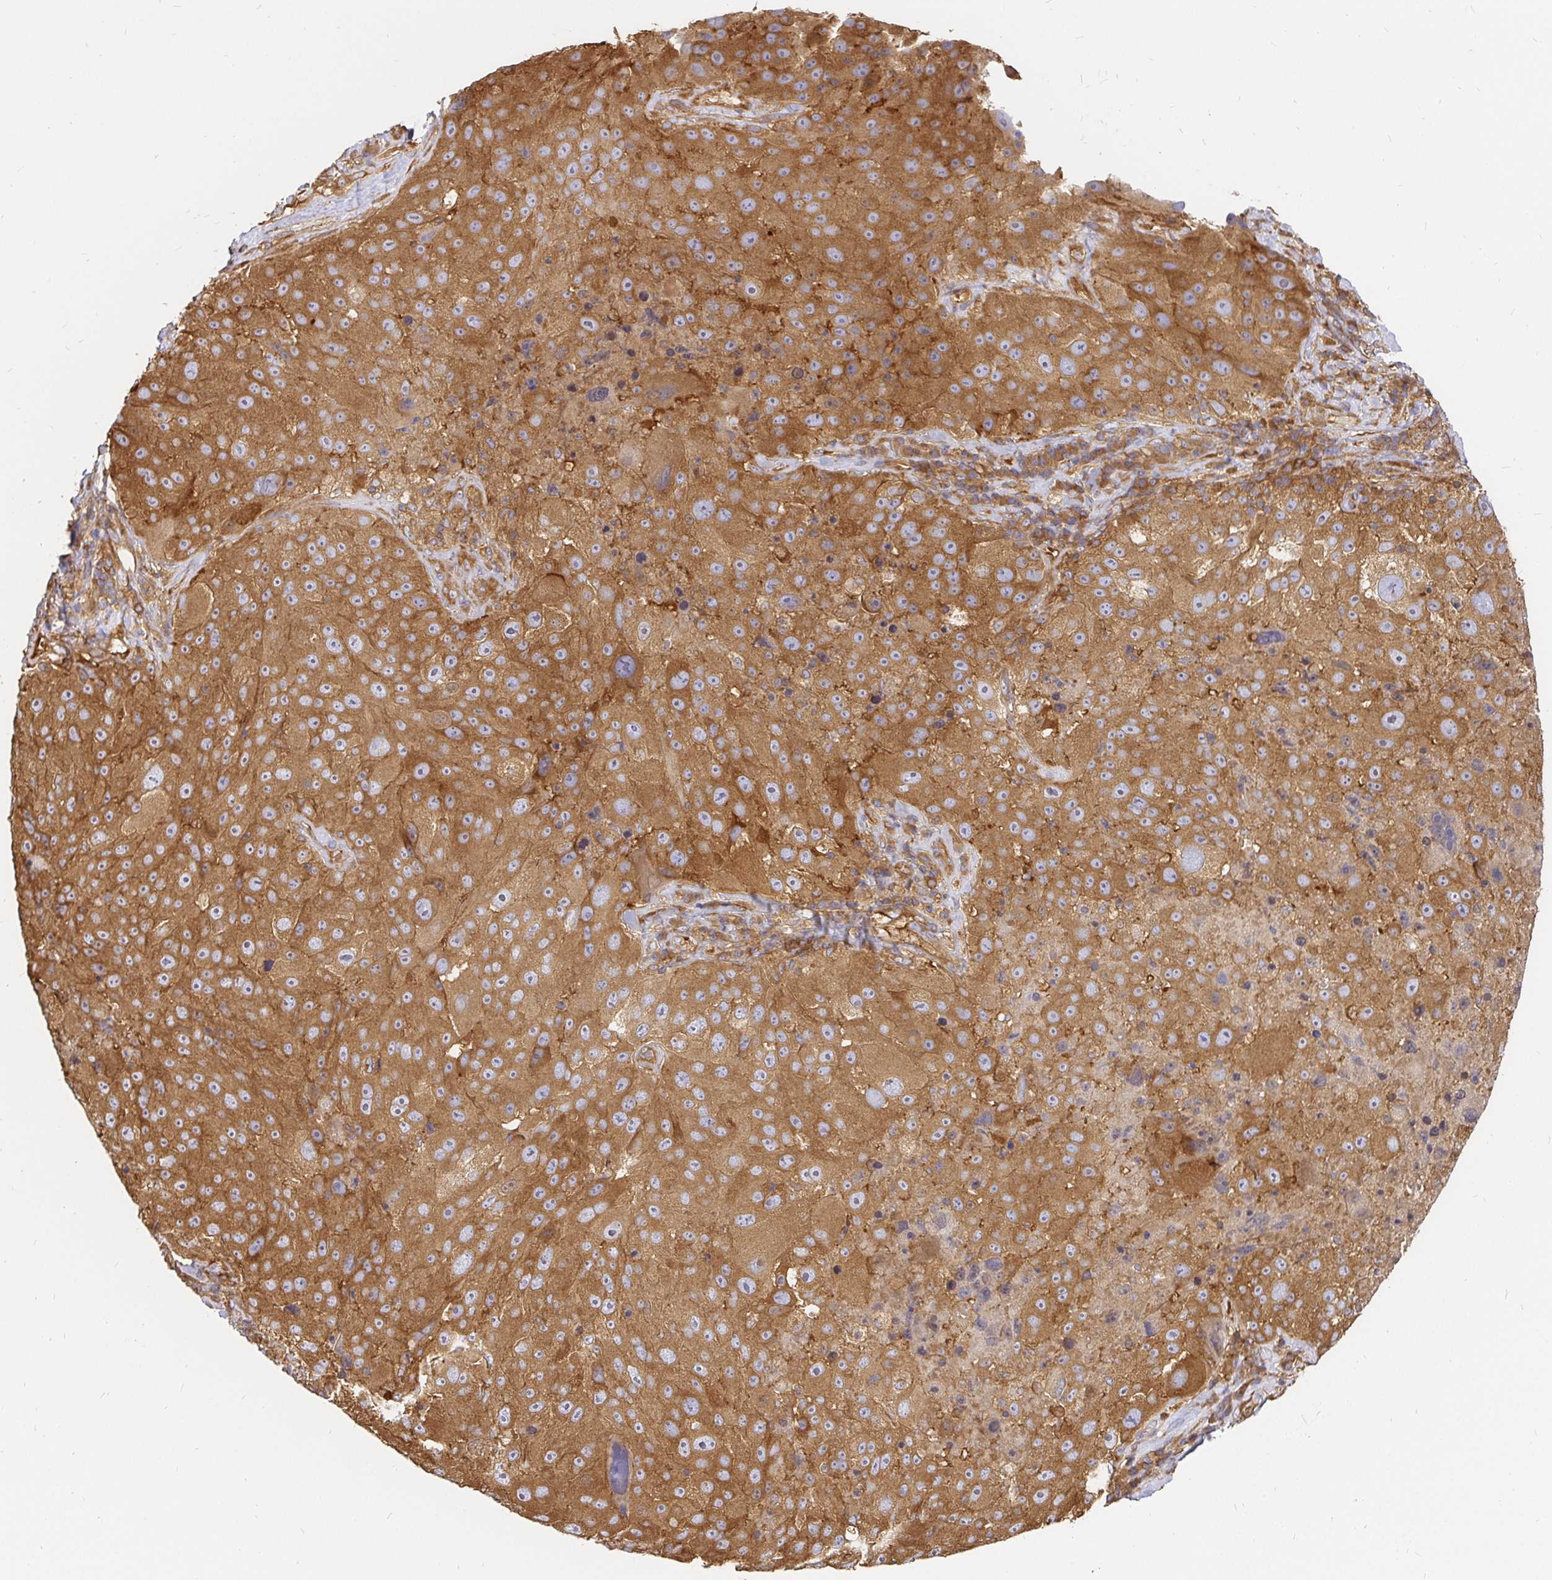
{"staining": {"intensity": "moderate", "quantity": ">75%", "location": "cytoplasmic/membranous"}, "tissue": "melanoma", "cell_type": "Tumor cells", "image_type": "cancer", "snomed": [{"axis": "morphology", "description": "Malignant melanoma, Metastatic site"}, {"axis": "topography", "description": "Lymph node"}], "caption": "Melanoma stained with DAB immunohistochemistry demonstrates medium levels of moderate cytoplasmic/membranous expression in approximately >75% of tumor cells. (brown staining indicates protein expression, while blue staining denotes nuclei).", "gene": "KIF5B", "patient": {"sex": "male", "age": 62}}